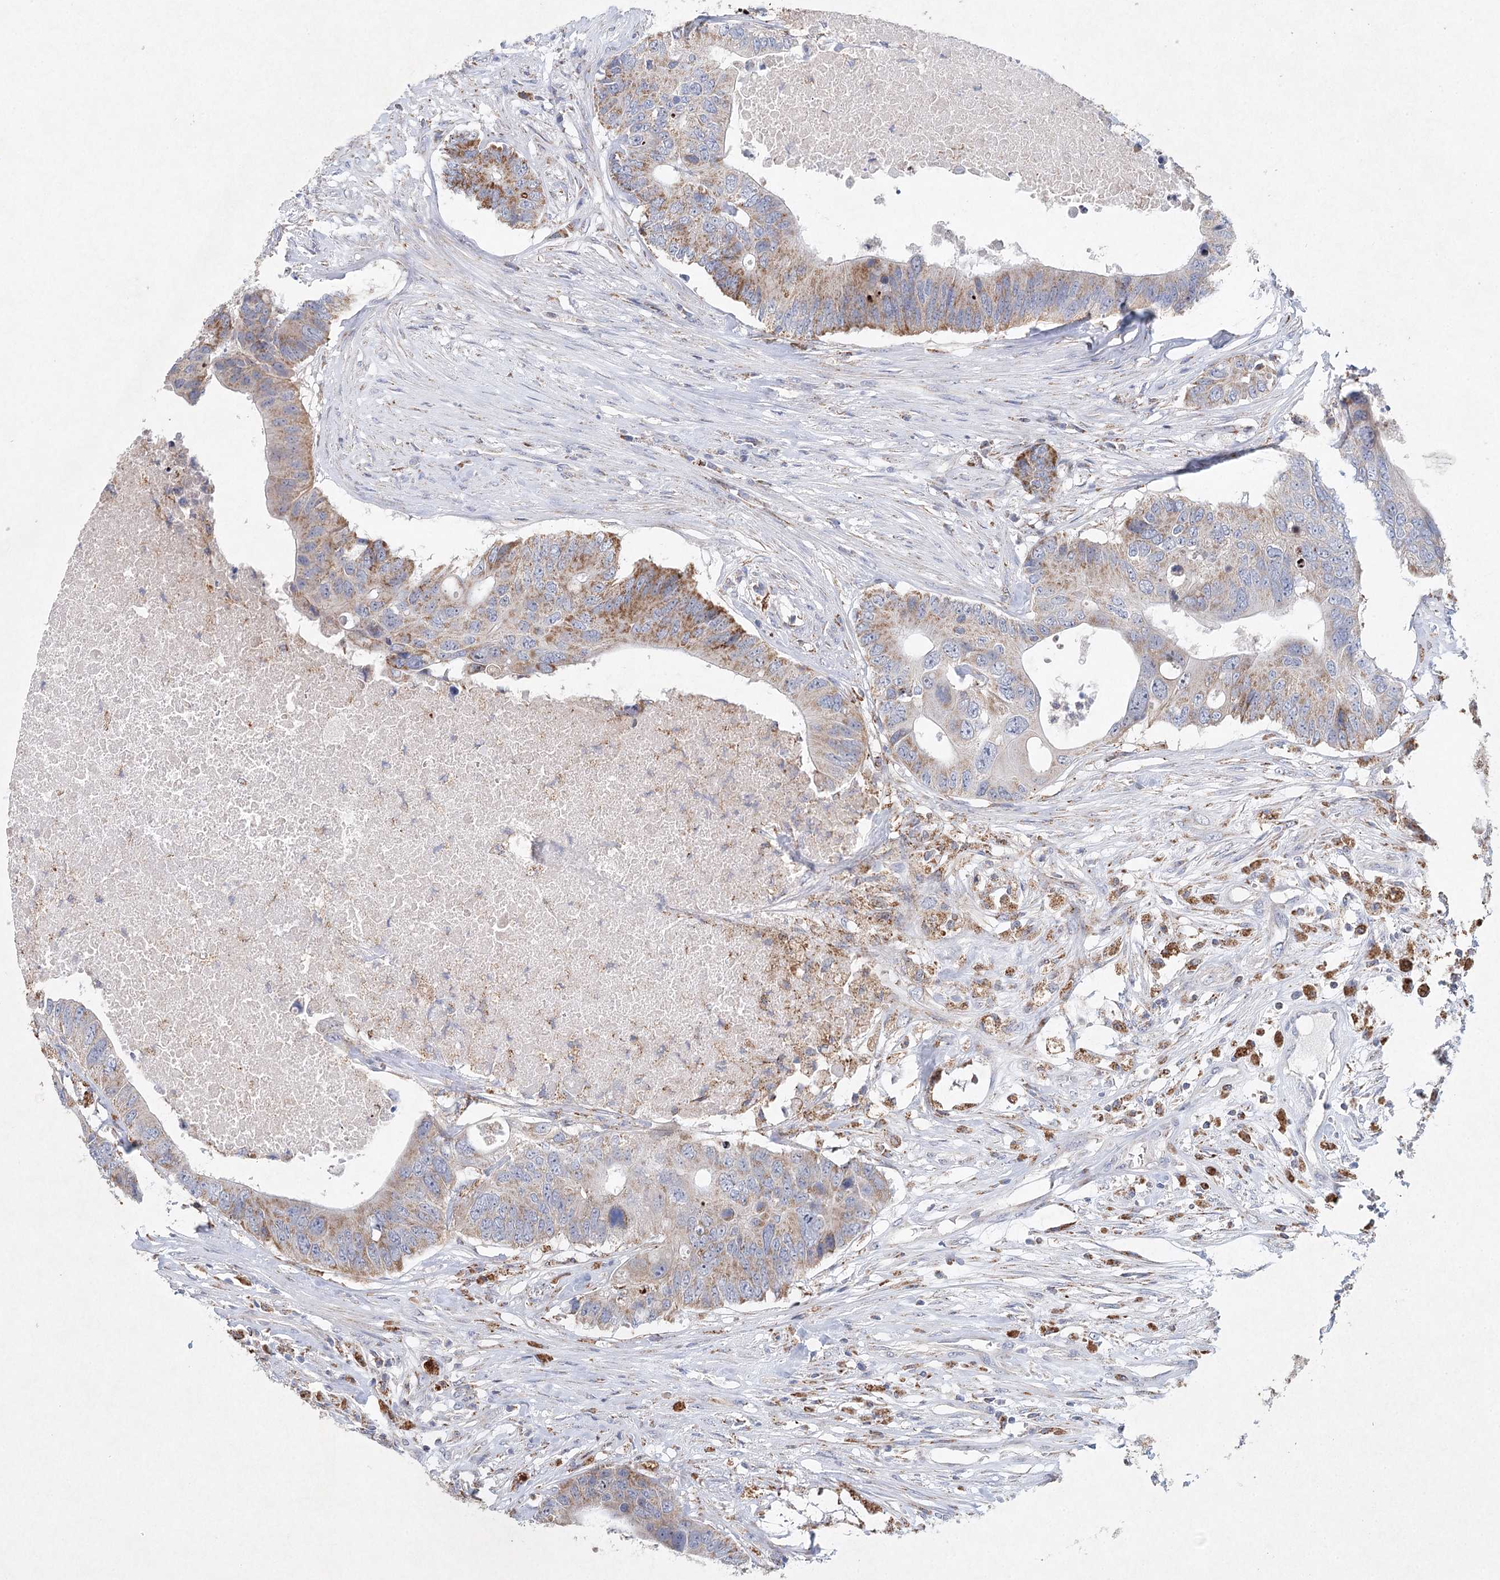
{"staining": {"intensity": "moderate", "quantity": "25%-75%", "location": "cytoplasmic/membranous"}, "tissue": "colorectal cancer", "cell_type": "Tumor cells", "image_type": "cancer", "snomed": [{"axis": "morphology", "description": "Adenocarcinoma, NOS"}, {"axis": "topography", "description": "Colon"}], "caption": "Moderate cytoplasmic/membranous protein positivity is present in approximately 25%-75% of tumor cells in colorectal adenocarcinoma.", "gene": "XPO6", "patient": {"sex": "male", "age": 71}}